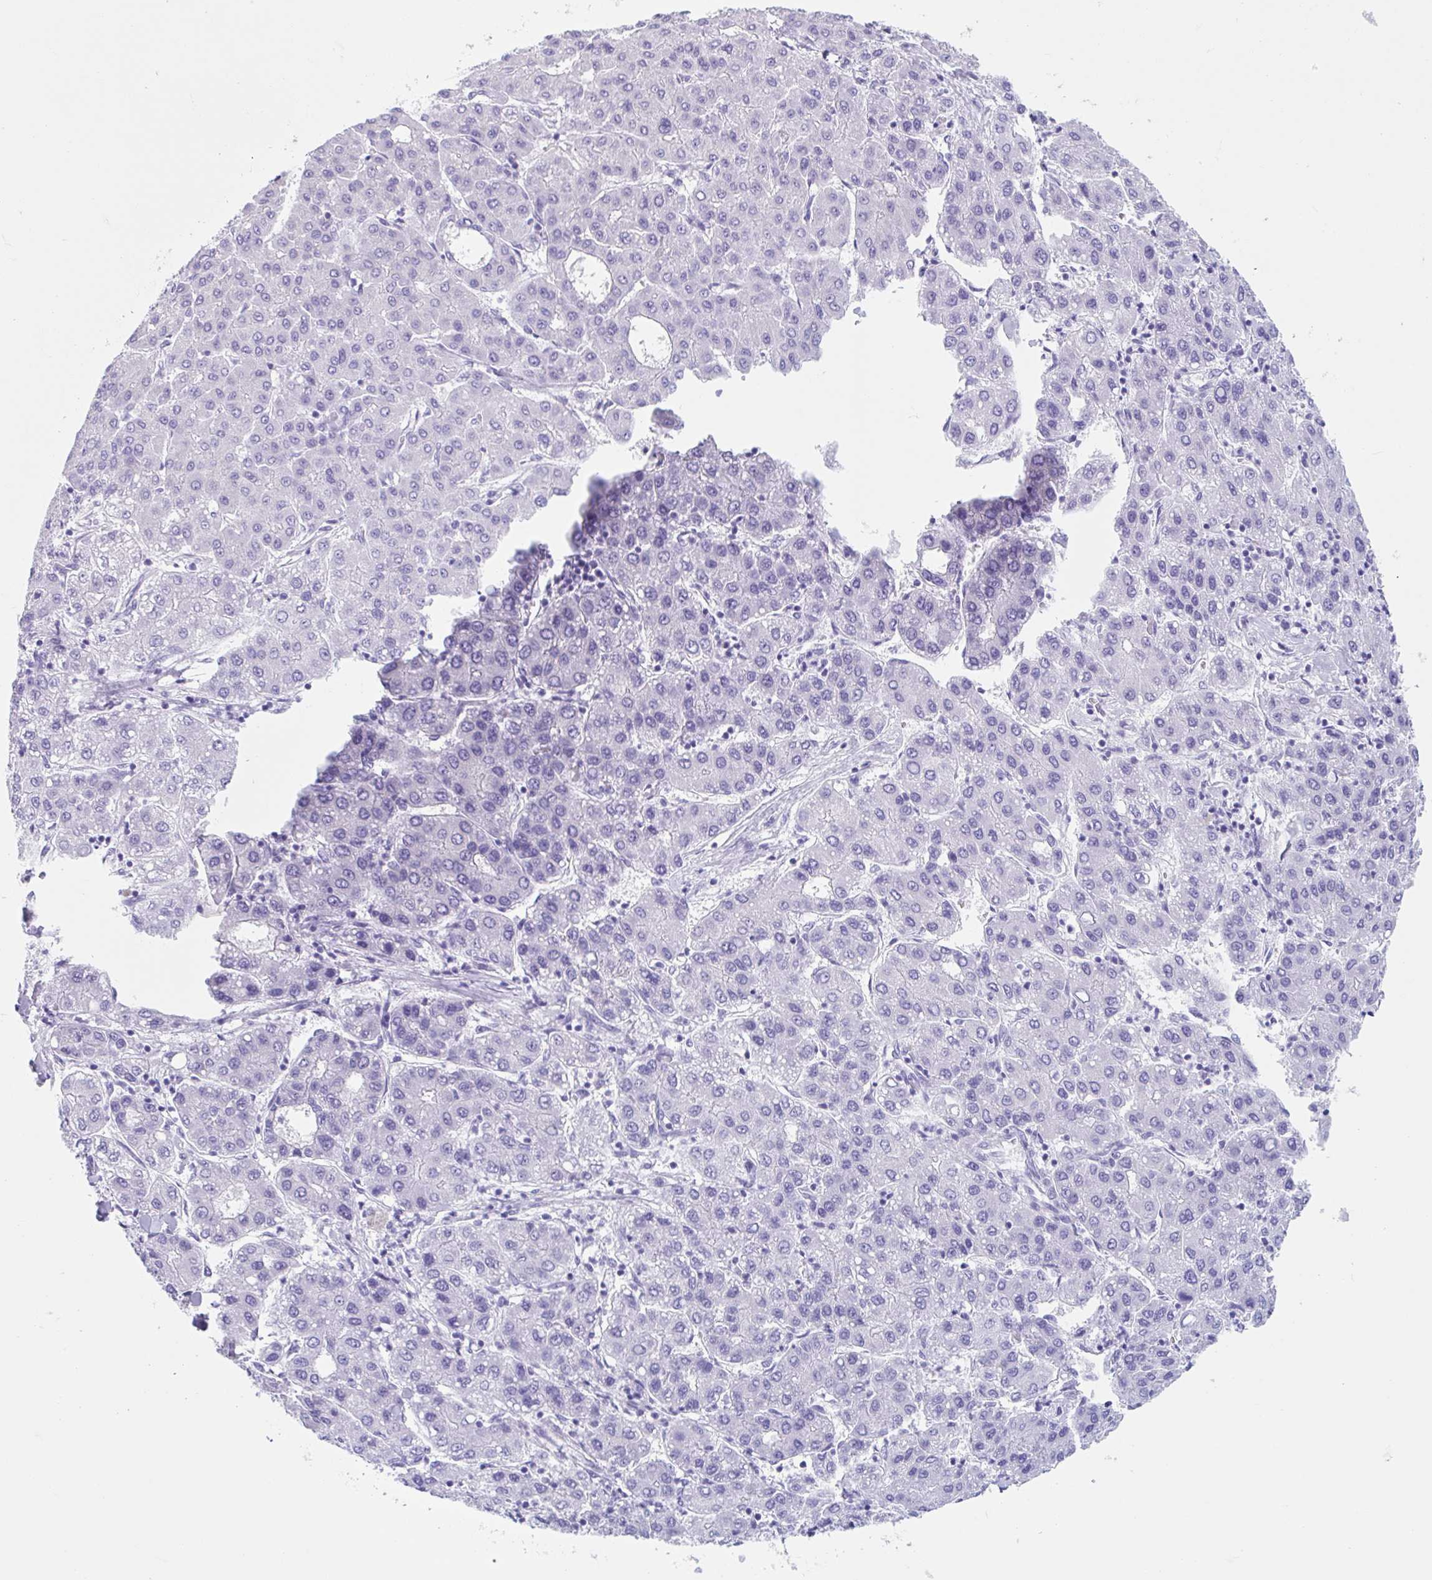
{"staining": {"intensity": "negative", "quantity": "none", "location": "none"}, "tissue": "liver cancer", "cell_type": "Tumor cells", "image_type": "cancer", "snomed": [{"axis": "morphology", "description": "Carcinoma, Hepatocellular, NOS"}, {"axis": "topography", "description": "Liver"}], "caption": "An immunohistochemistry micrograph of liver hepatocellular carcinoma is shown. There is no staining in tumor cells of liver hepatocellular carcinoma.", "gene": "CPTP", "patient": {"sex": "male", "age": 65}}